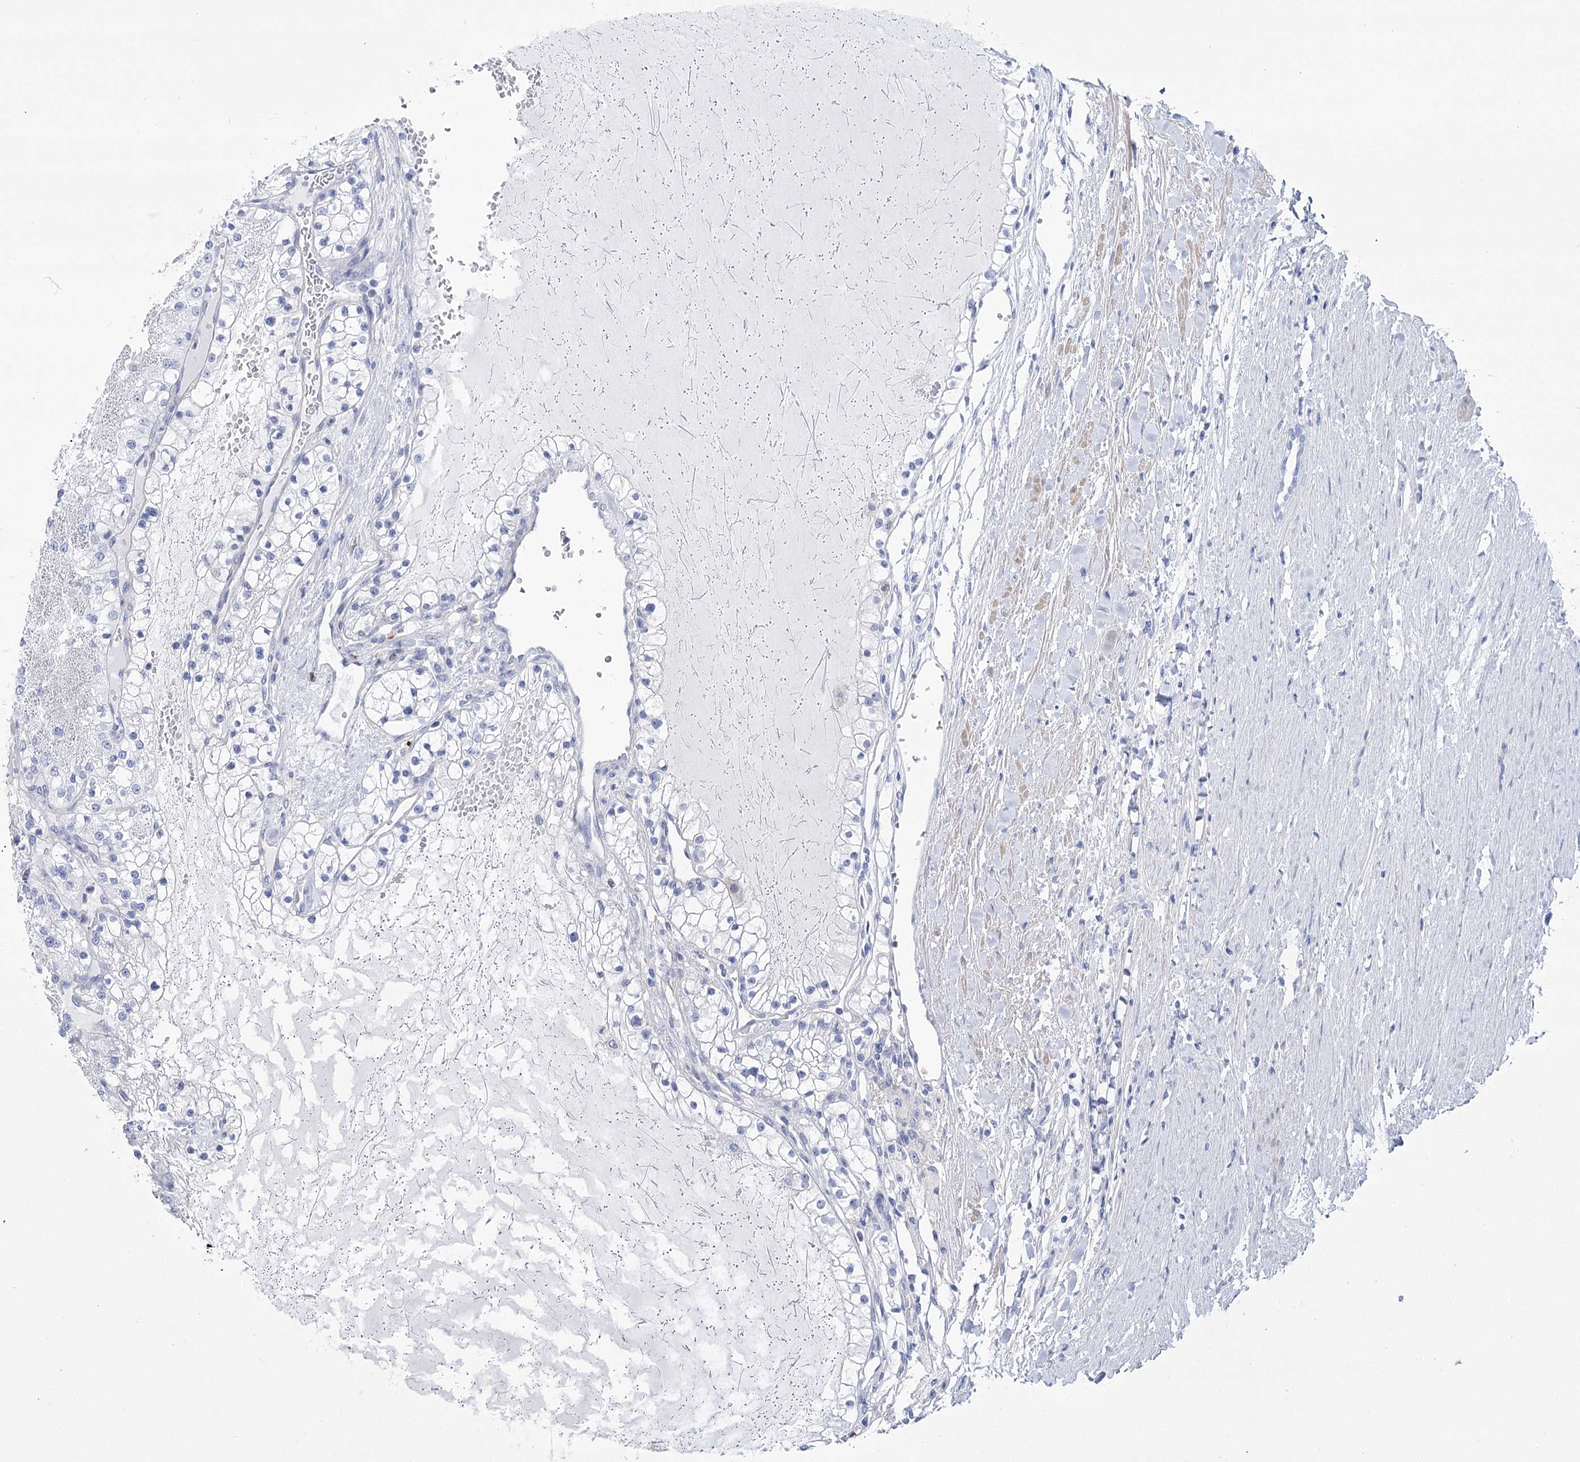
{"staining": {"intensity": "negative", "quantity": "none", "location": "none"}, "tissue": "renal cancer", "cell_type": "Tumor cells", "image_type": "cancer", "snomed": [{"axis": "morphology", "description": "Normal tissue, NOS"}, {"axis": "morphology", "description": "Adenocarcinoma, NOS"}, {"axis": "topography", "description": "Kidney"}], "caption": "This photomicrograph is of renal cancer stained with immunohistochemistry to label a protein in brown with the nuclei are counter-stained blue. There is no positivity in tumor cells.", "gene": "PCDHA1", "patient": {"sex": "male", "age": 68}}